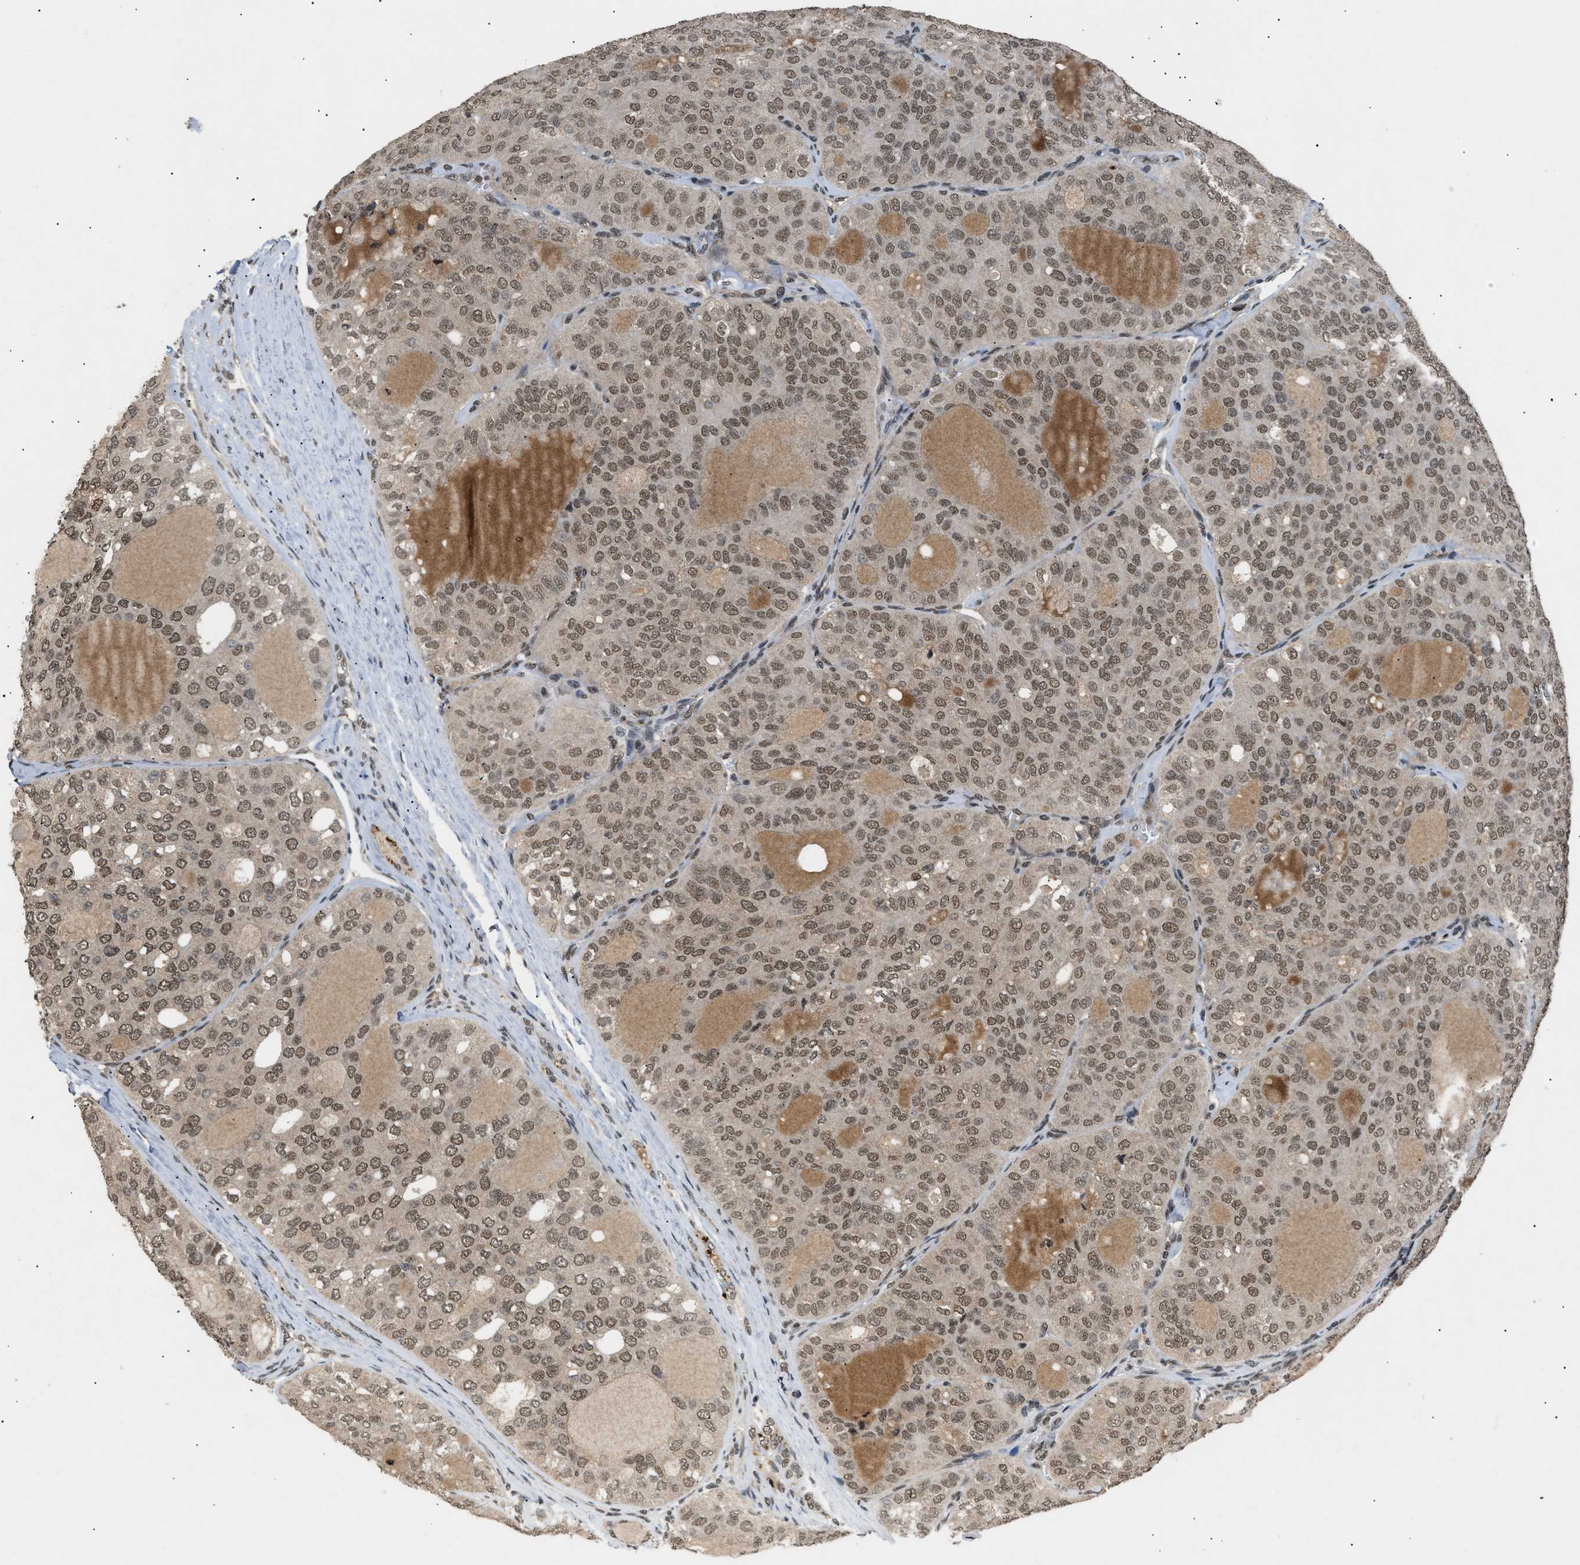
{"staining": {"intensity": "weak", "quantity": ">75%", "location": "nuclear"}, "tissue": "thyroid cancer", "cell_type": "Tumor cells", "image_type": "cancer", "snomed": [{"axis": "morphology", "description": "Follicular adenoma carcinoma, NOS"}, {"axis": "topography", "description": "Thyroid gland"}], "caption": "Human follicular adenoma carcinoma (thyroid) stained for a protein (brown) demonstrates weak nuclear positive staining in about >75% of tumor cells.", "gene": "RBM5", "patient": {"sex": "male", "age": 75}}